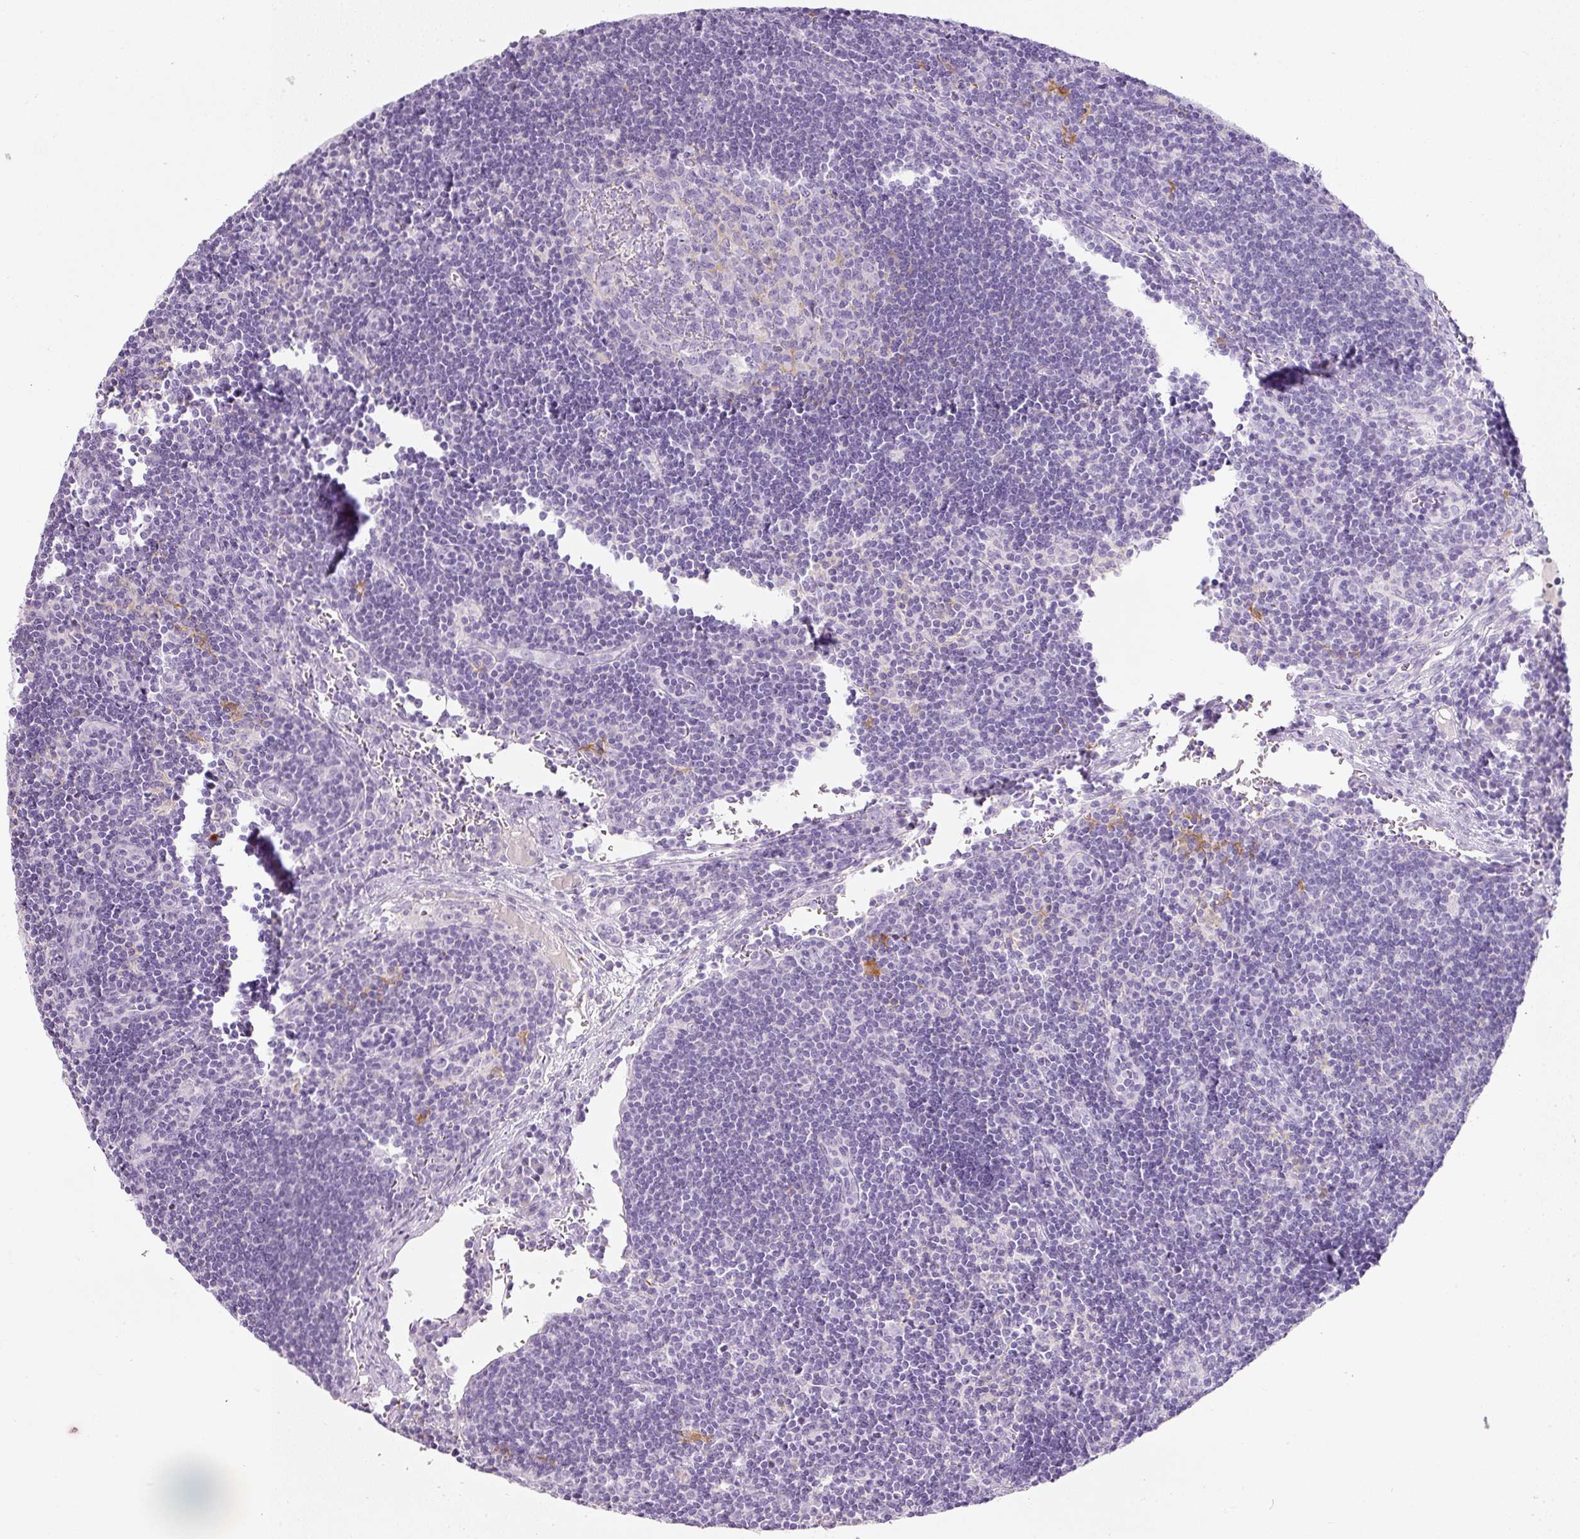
{"staining": {"intensity": "negative", "quantity": "none", "location": "none"}, "tissue": "lymph node", "cell_type": "Germinal center cells", "image_type": "normal", "snomed": [{"axis": "morphology", "description": "Normal tissue, NOS"}, {"axis": "topography", "description": "Lymph node"}], "caption": "Germinal center cells show no significant protein positivity in benign lymph node. The staining was performed using DAB (3,3'-diaminobenzidine) to visualize the protein expression in brown, while the nuclei were stained in blue with hematoxylin (Magnification: 20x).", "gene": "DNM1", "patient": {"sex": "female", "age": 29}}